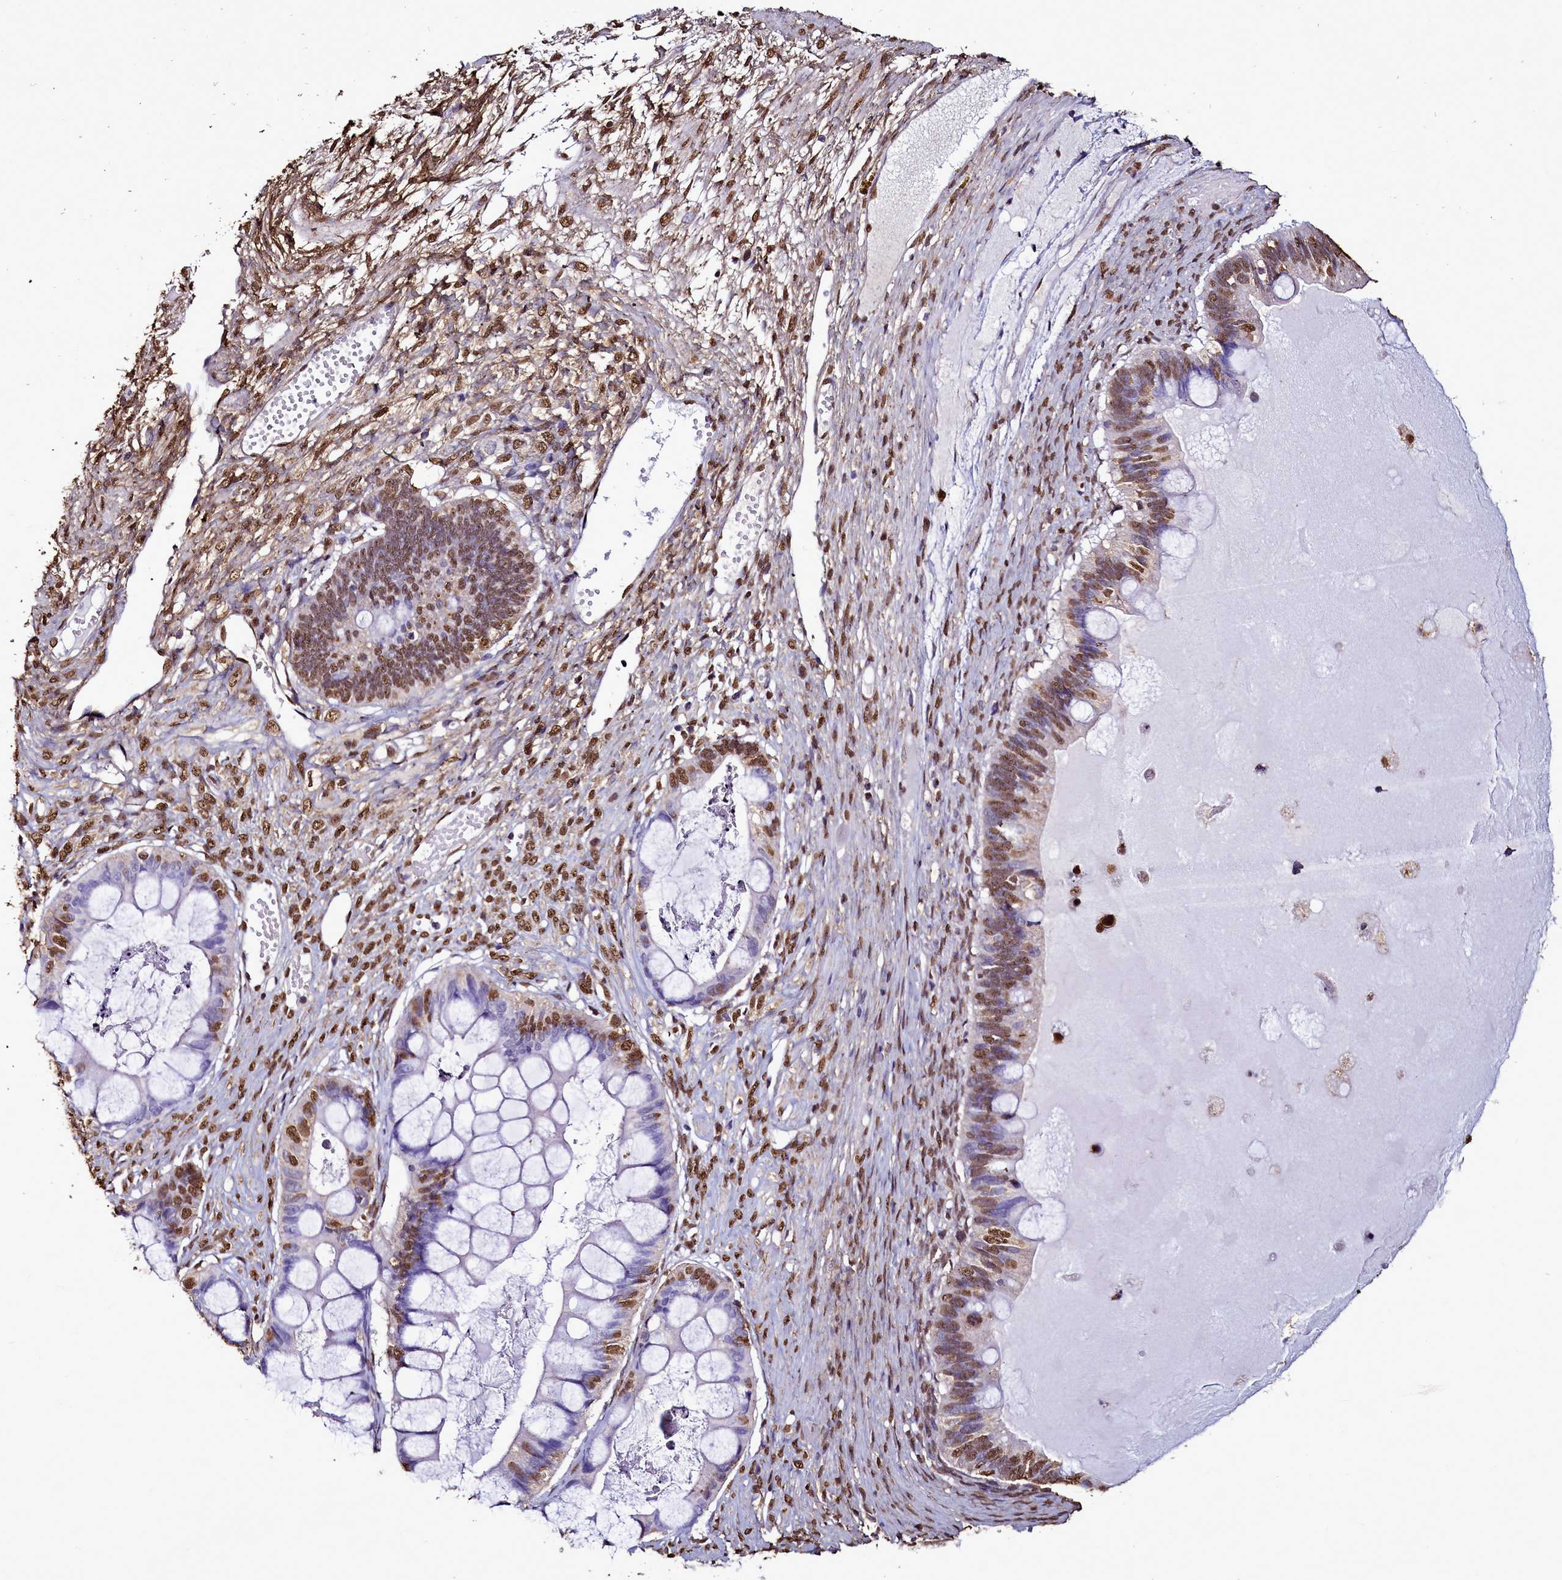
{"staining": {"intensity": "moderate", "quantity": ">75%", "location": "nuclear"}, "tissue": "ovarian cancer", "cell_type": "Tumor cells", "image_type": "cancer", "snomed": [{"axis": "morphology", "description": "Cystadenocarcinoma, mucinous, NOS"}, {"axis": "topography", "description": "Ovary"}], "caption": "Immunohistochemistry micrograph of neoplastic tissue: human ovarian cancer stained using immunohistochemistry (IHC) demonstrates medium levels of moderate protein expression localized specifically in the nuclear of tumor cells, appearing as a nuclear brown color.", "gene": "TRIP6", "patient": {"sex": "female", "age": 61}}